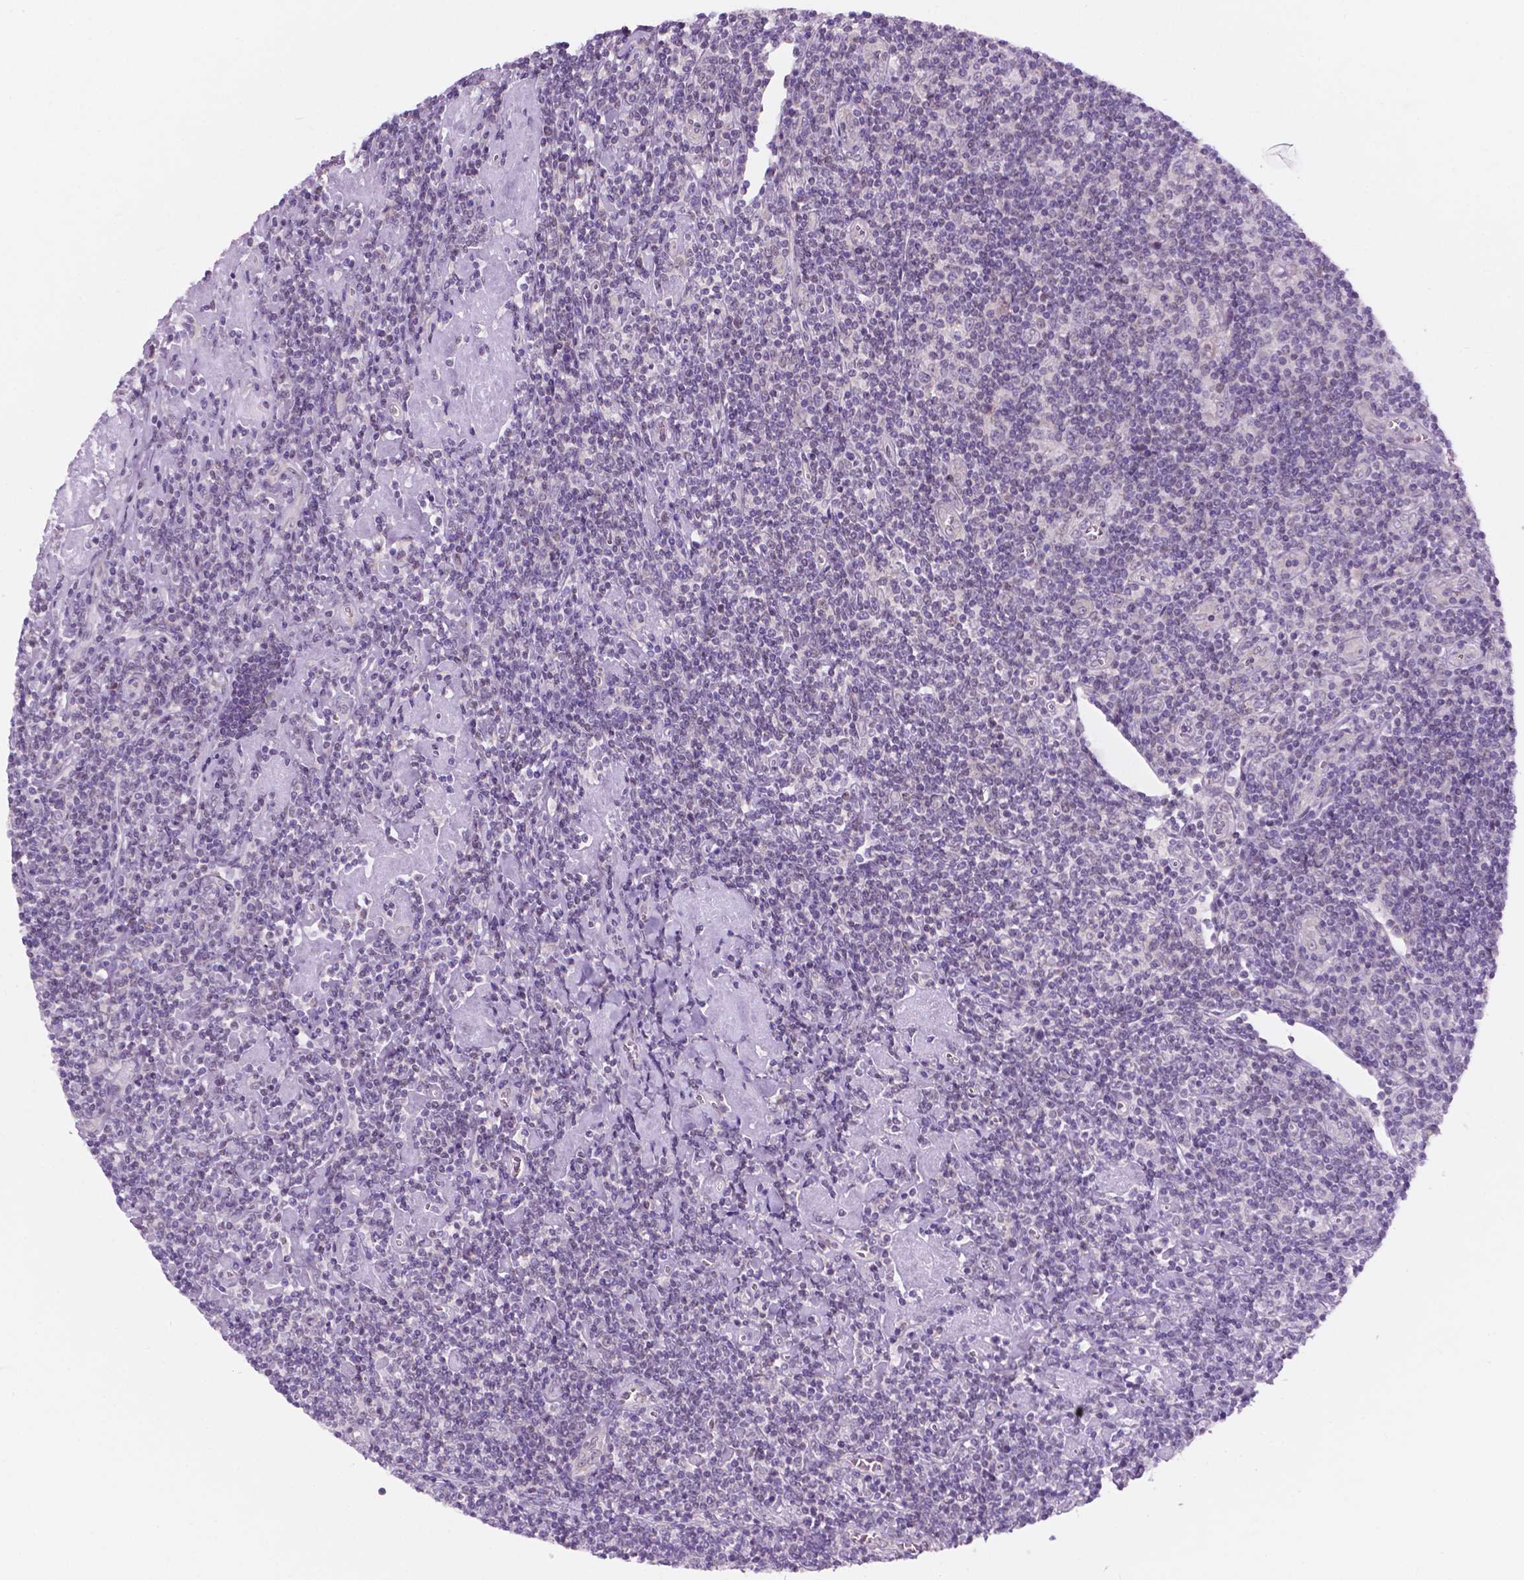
{"staining": {"intensity": "negative", "quantity": "none", "location": "none"}, "tissue": "lymphoma", "cell_type": "Tumor cells", "image_type": "cancer", "snomed": [{"axis": "morphology", "description": "Hodgkin's disease, NOS"}, {"axis": "topography", "description": "Lymph node"}], "caption": "Image shows no protein positivity in tumor cells of lymphoma tissue.", "gene": "FAM50B", "patient": {"sex": "male", "age": 40}}